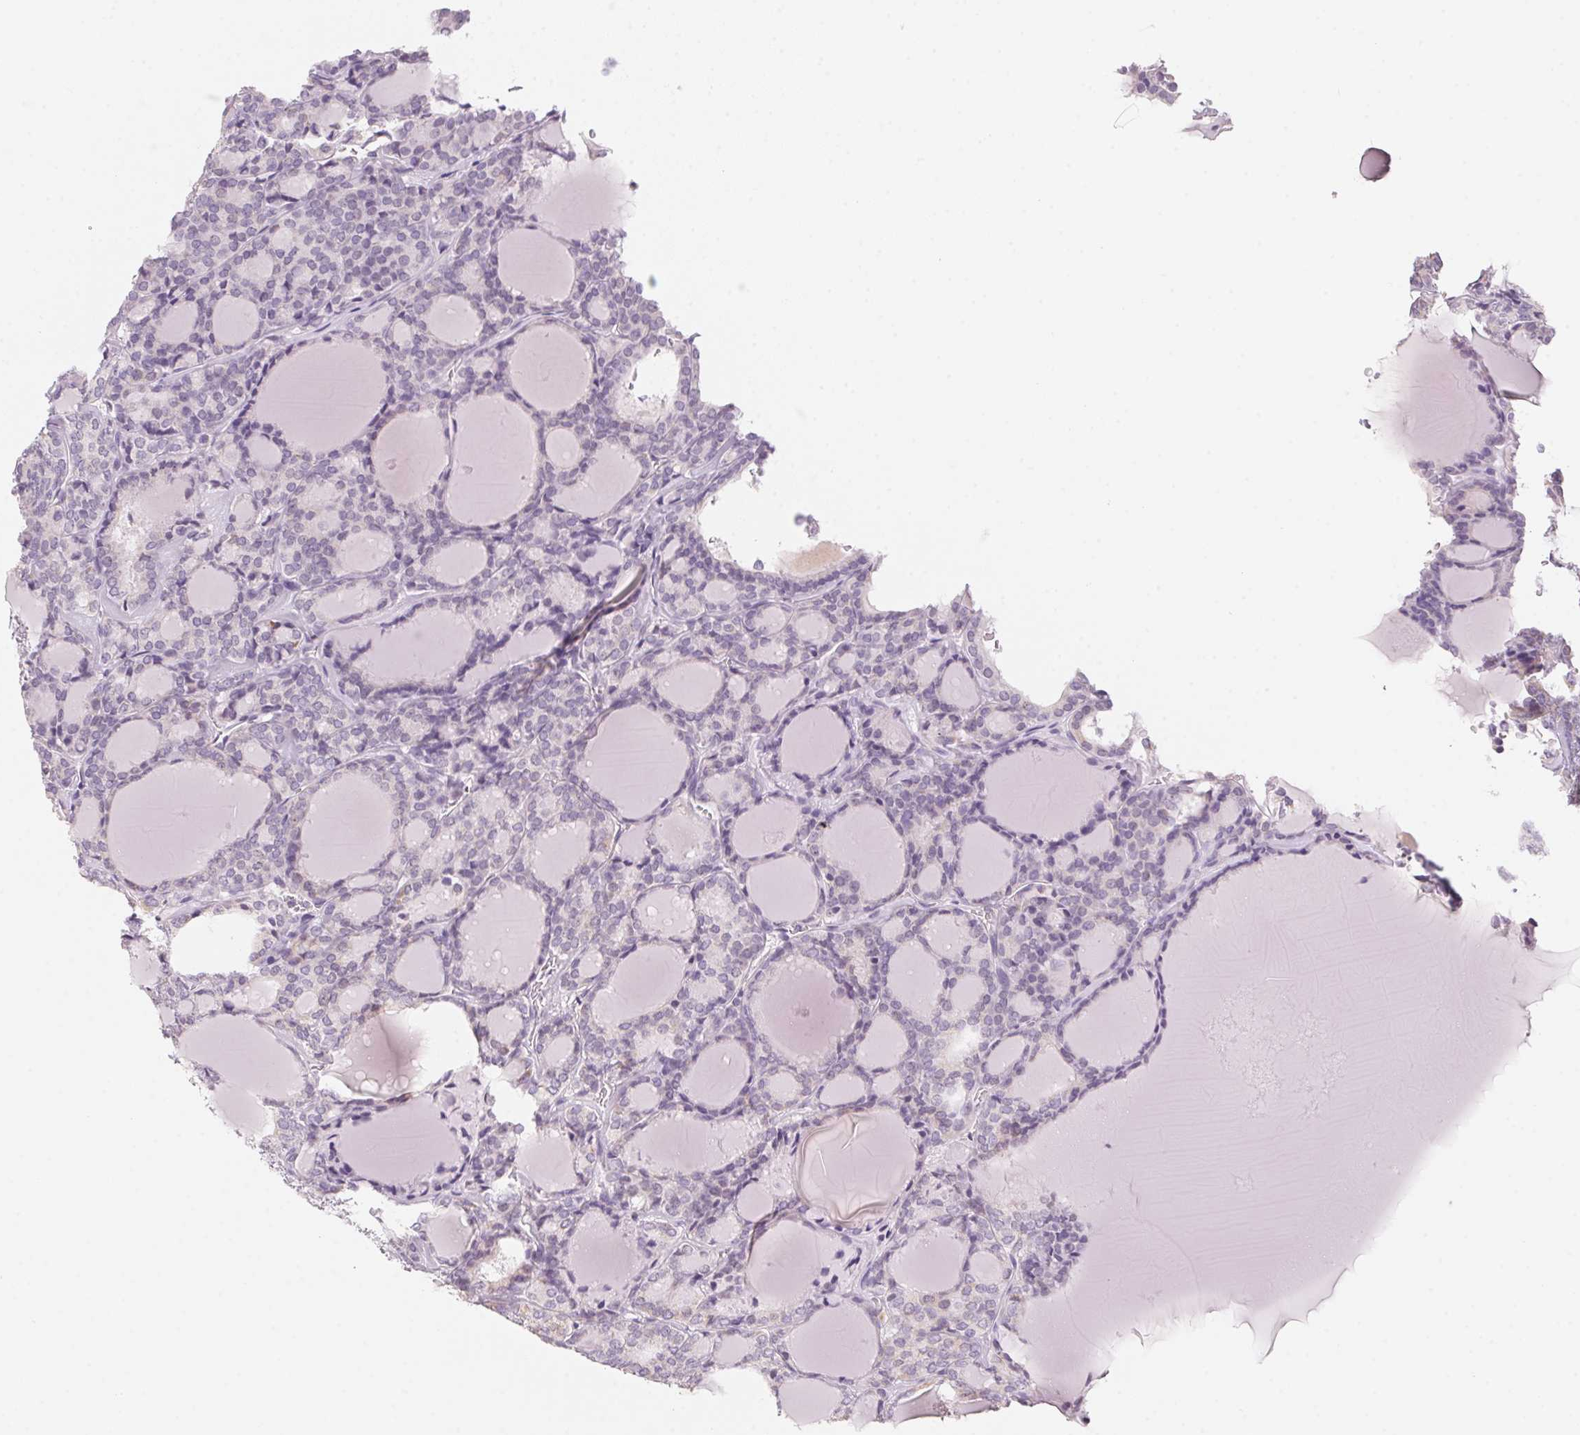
{"staining": {"intensity": "negative", "quantity": "none", "location": "none"}, "tissue": "thyroid cancer", "cell_type": "Tumor cells", "image_type": "cancer", "snomed": [{"axis": "morphology", "description": "Follicular adenoma carcinoma, NOS"}, {"axis": "topography", "description": "Thyroid gland"}], "caption": "Tumor cells are negative for brown protein staining in thyroid cancer (follicular adenoma carcinoma).", "gene": "PRPH", "patient": {"sex": "male", "age": 74}}